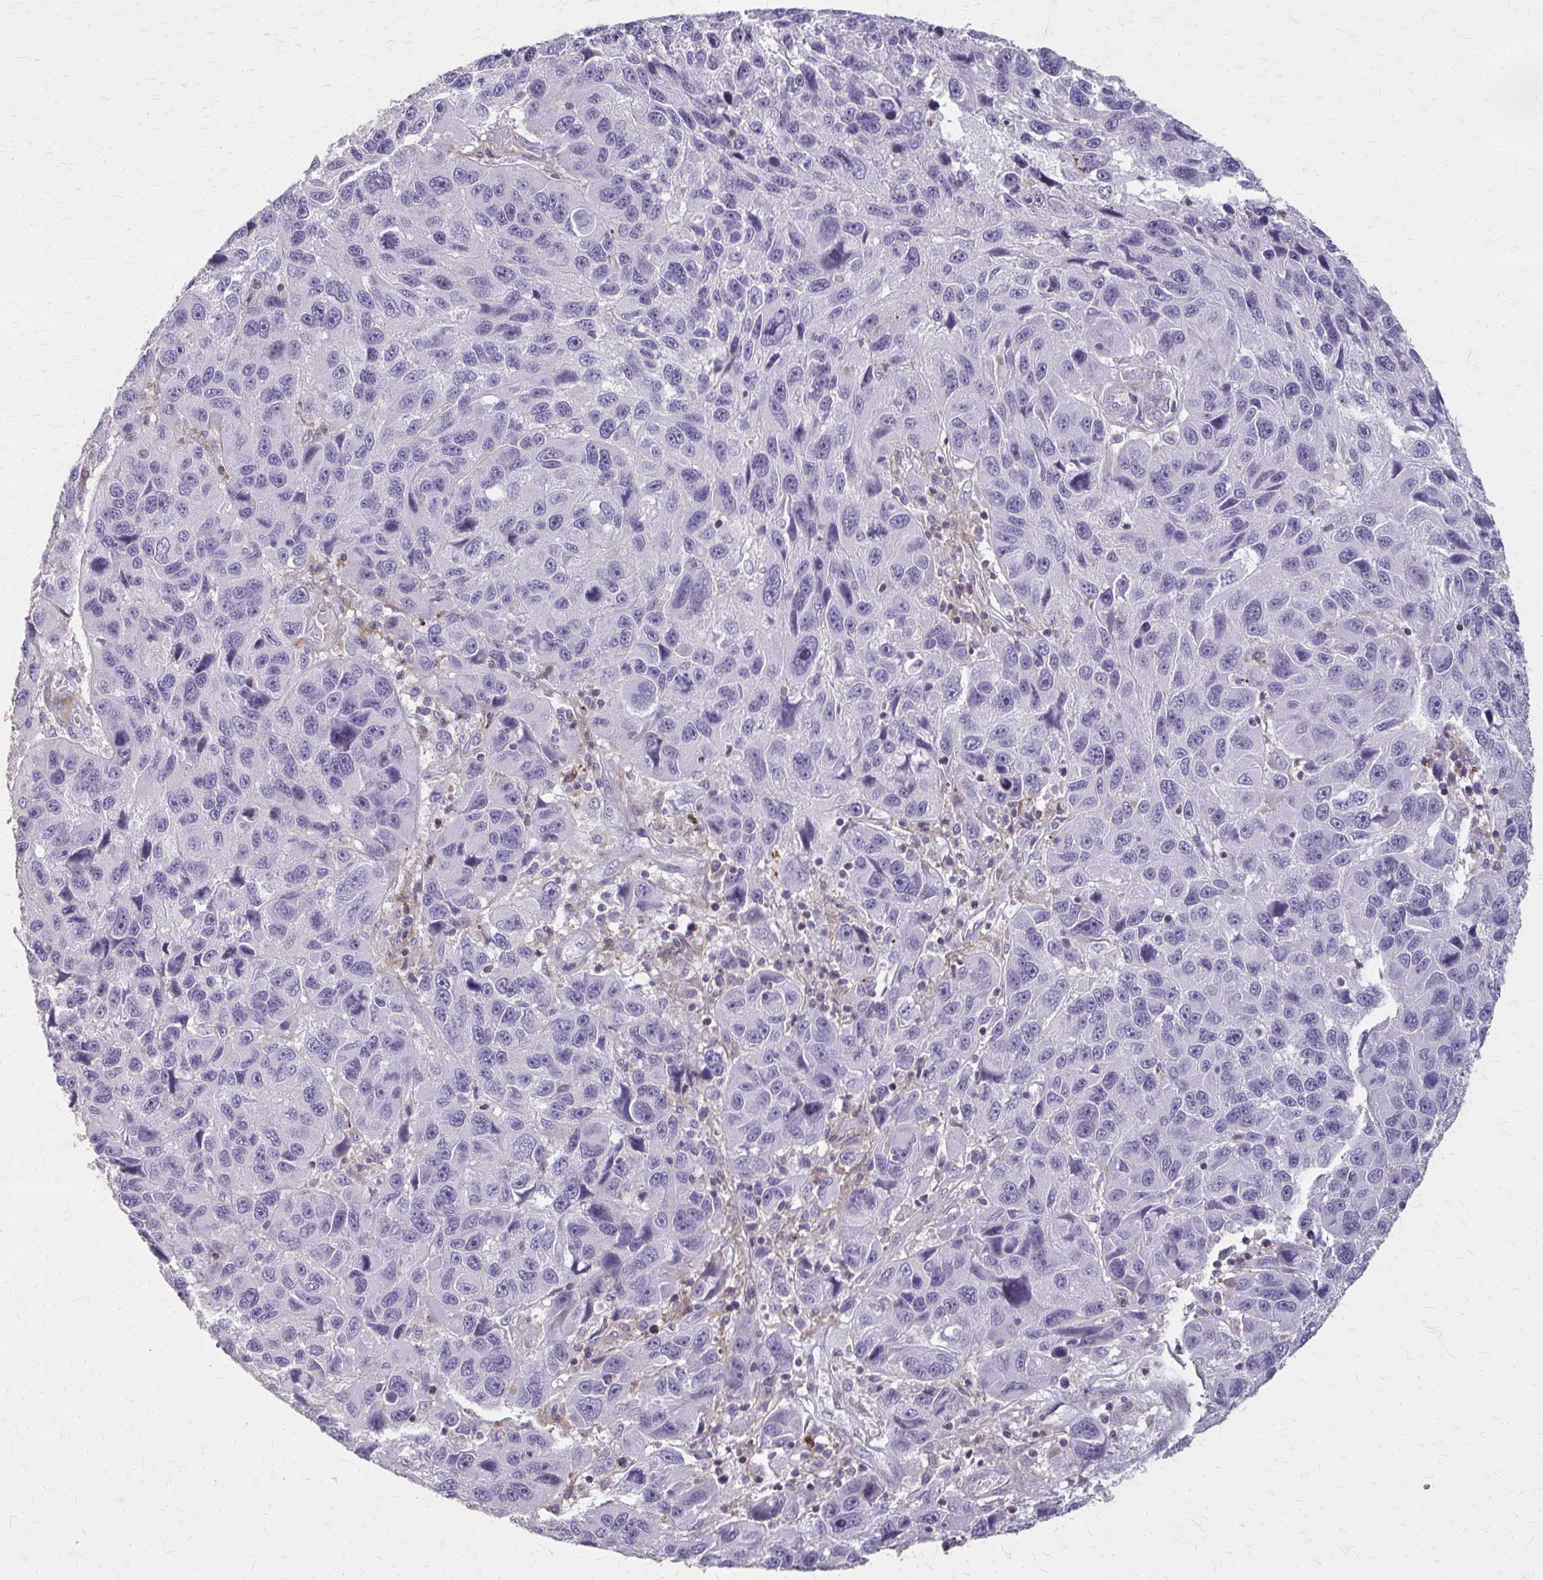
{"staining": {"intensity": "negative", "quantity": "none", "location": "none"}, "tissue": "melanoma", "cell_type": "Tumor cells", "image_type": "cancer", "snomed": [{"axis": "morphology", "description": "Malignant melanoma, NOS"}, {"axis": "topography", "description": "Skin"}], "caption": "A high-resolution histopathology image shows IHC staining of melanoma, which demonstrates no significant staining in tumor cells.", "gene": "TENM4", "patient": {"sex": "male", "age": 53}}